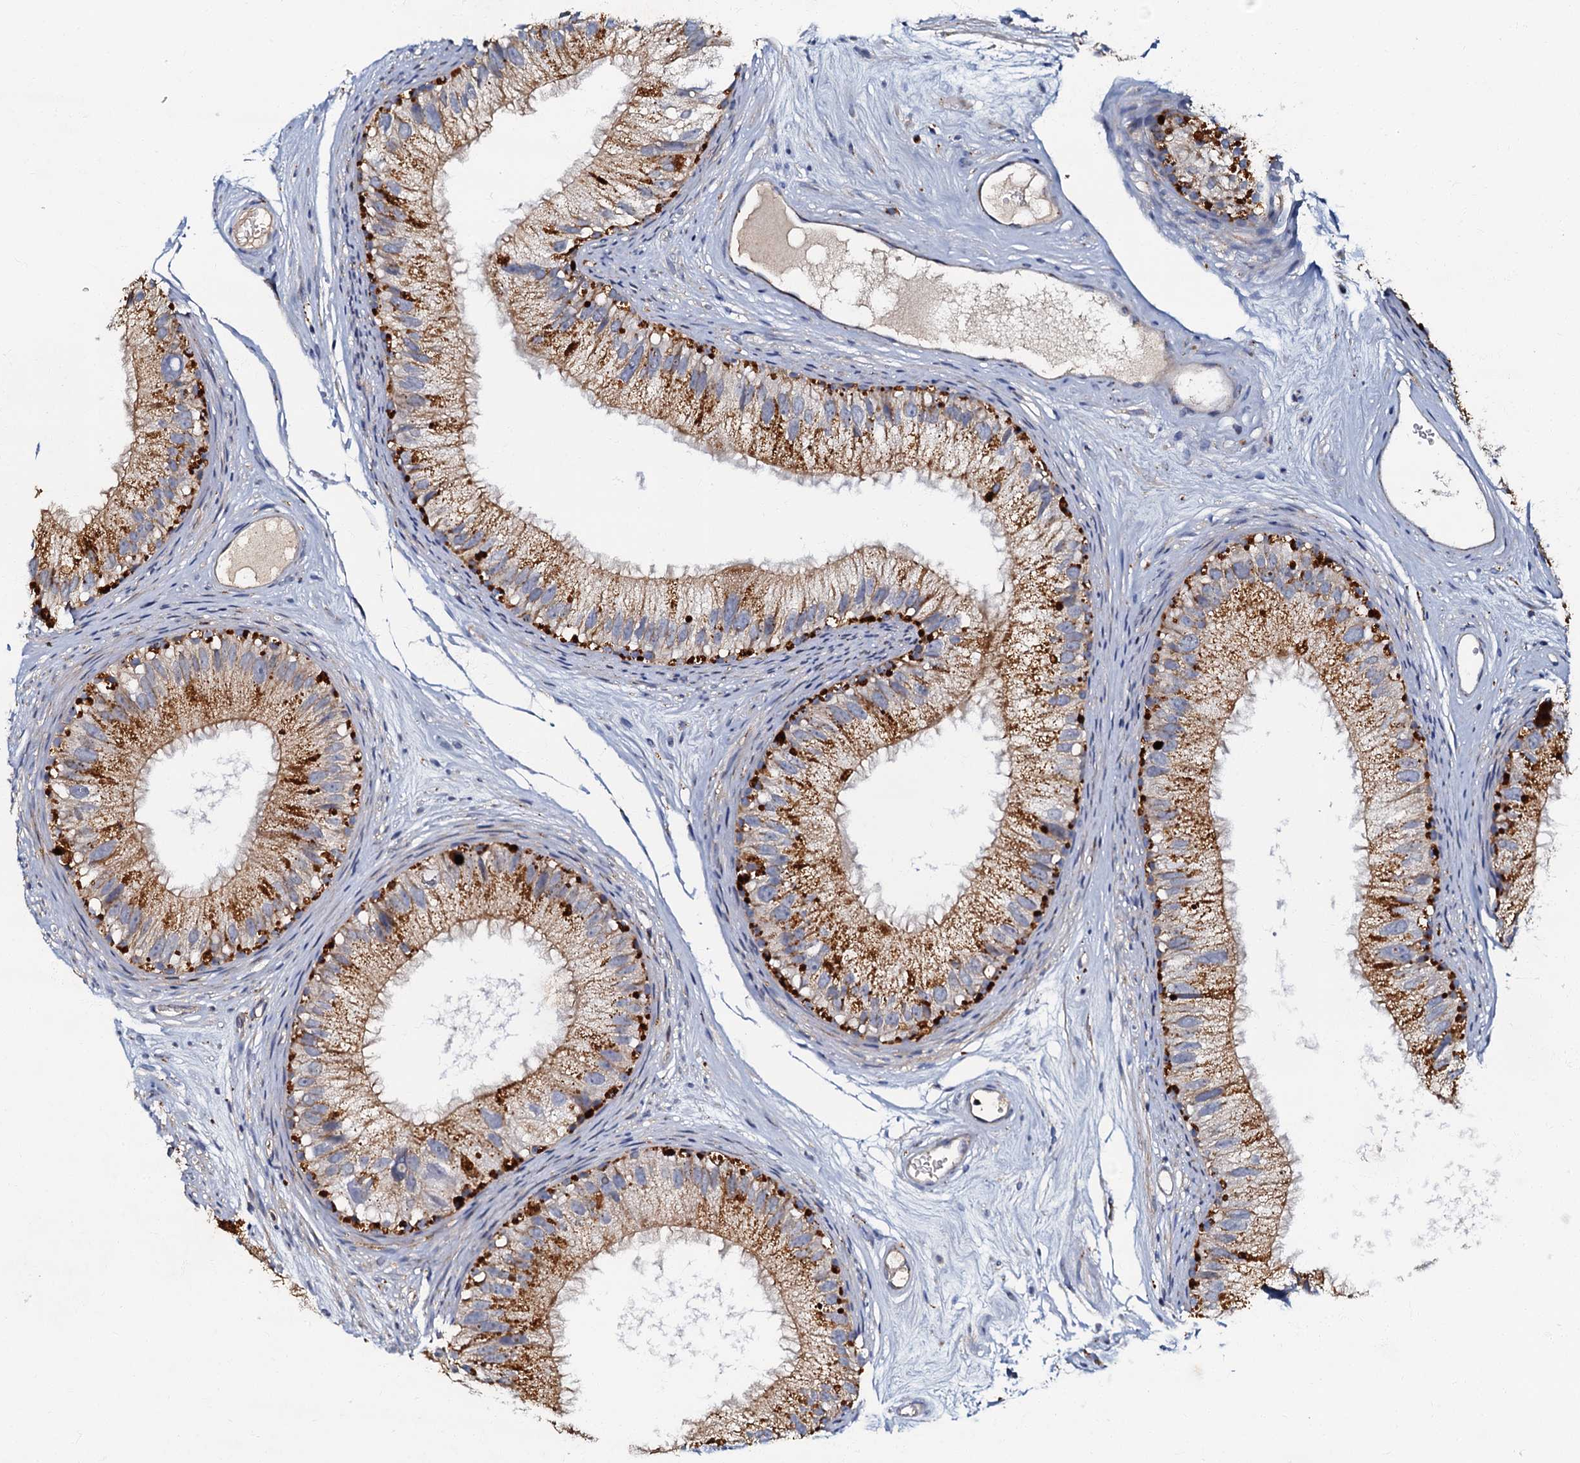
{"staining": {"intensity": "strong", "quantity": "25%-75%", "location": "cytoplasmic/membranous"}, "tissue": "epididymis", "cell_type": "Glandular cells", "image_type": "normal", "snomed": [{"axis": "morphology", "description": "Normal tissue, NOS"}, {"axis": "topography", "description": "Epididymis"}], "caption": "This is an image of immunohistochemistry (IHC) staining of normal epididymis, which shows strong positivity in the cytoplasmic/membranous of glandular cells.", "gene": "NDUFA12", "patient": {"sex": "male", "age": 77}}